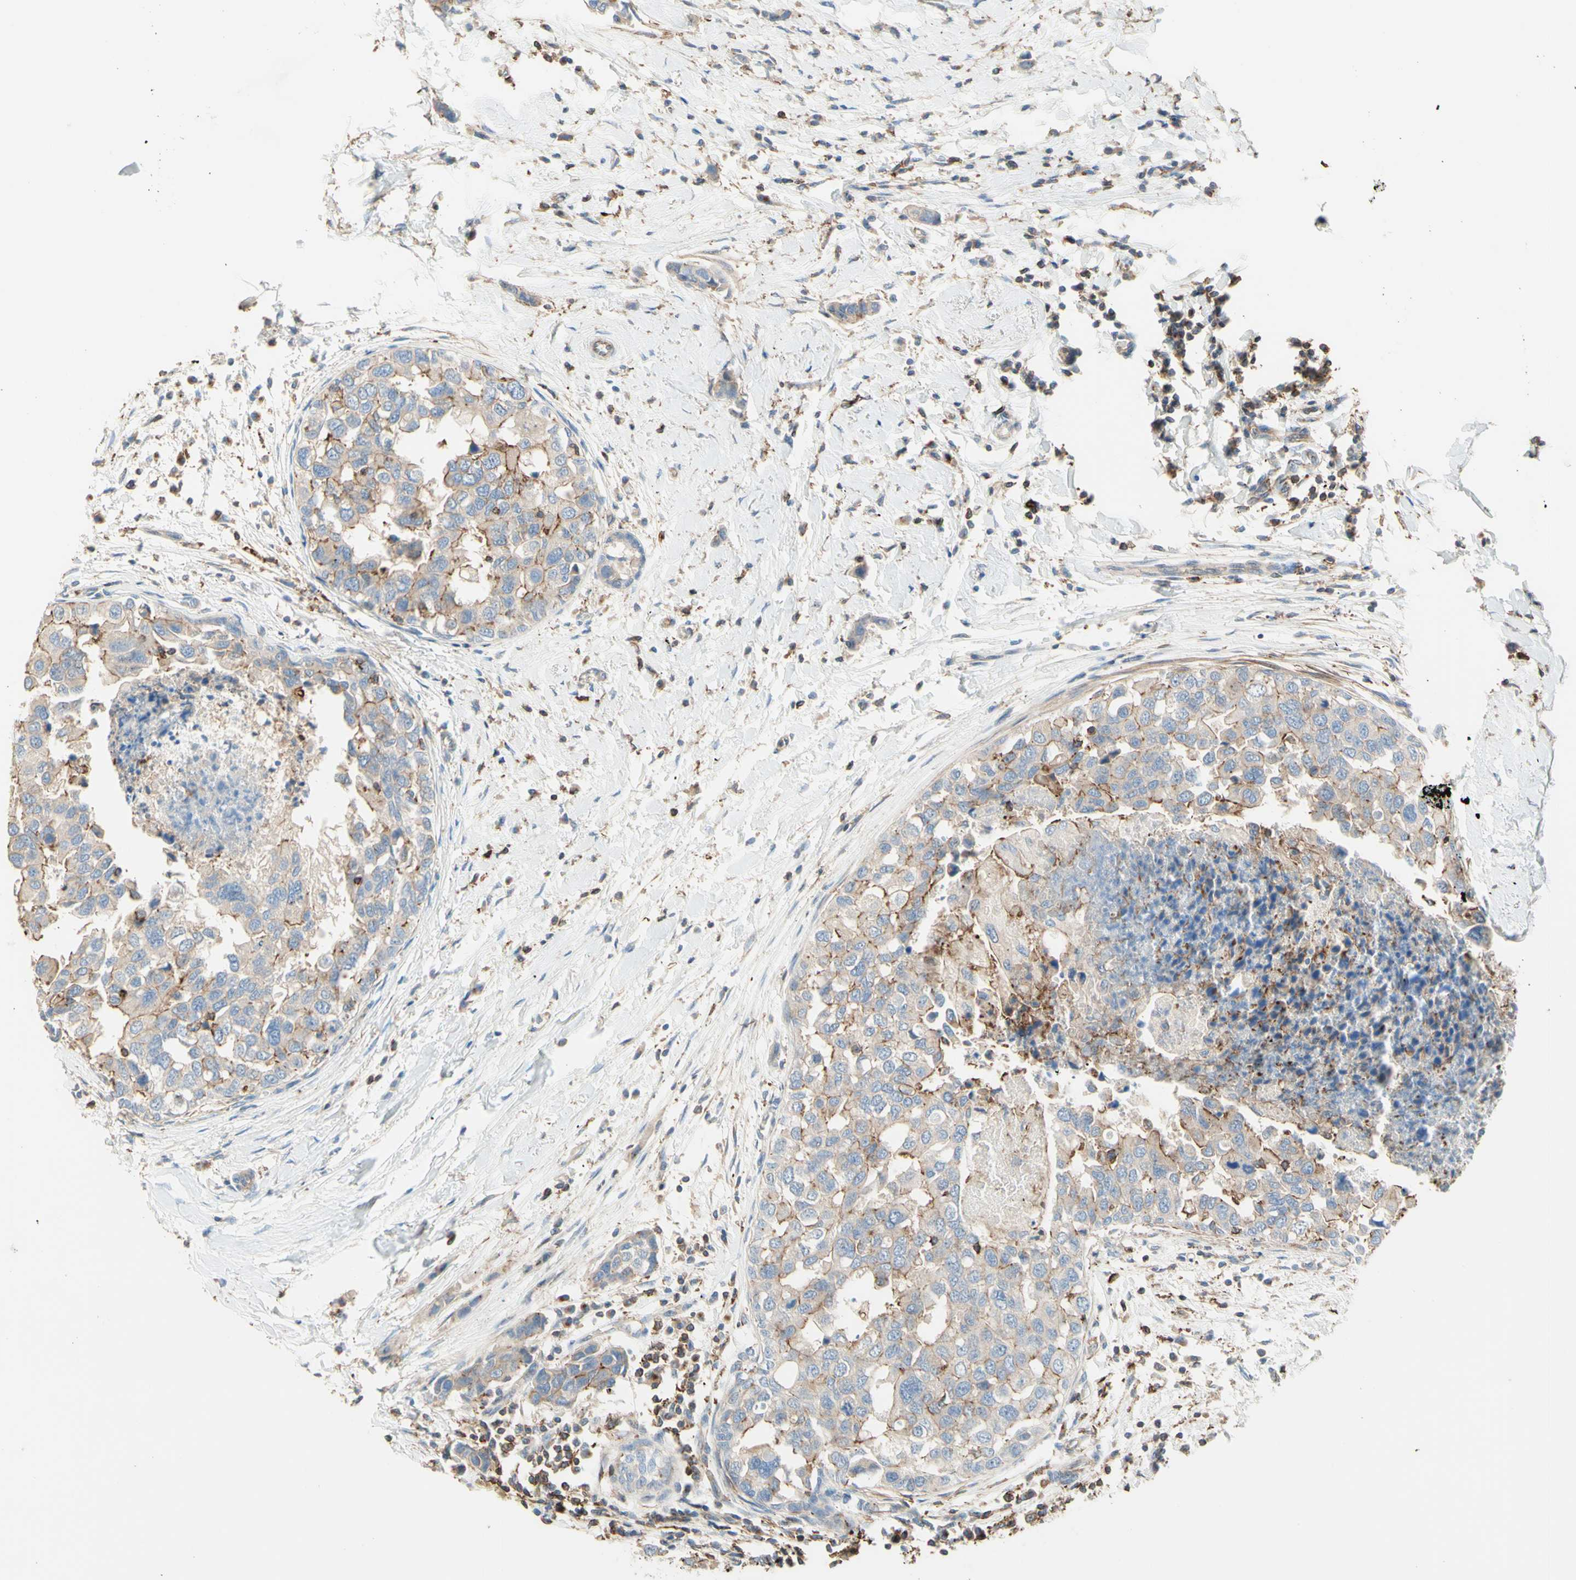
{"staining": {"intensity": "moderate", "quantity": "<25%", "location": "cytoplasmic/membranous"}, "tissue": "breast cancer", "cell_type": "Tumor cells", "image_type": "cancer", "snomed": [{"axis": "morphology", "description": "Normal tissue, NOS"}, {"axis": "morphology", "description": "Duct carcinoma"}, {"axis": "topography", "description": "Breast"}], "caption": "Protein positivity by immunohistochemistry (IHC) exhibits moderate cytoplasmic/membranous positivity in approximately <25% of tumor cells in breast infiltrating ductal carcinoma.", "gene": "SEMA4C", "patient": {"sex": "female", "age": 50}}